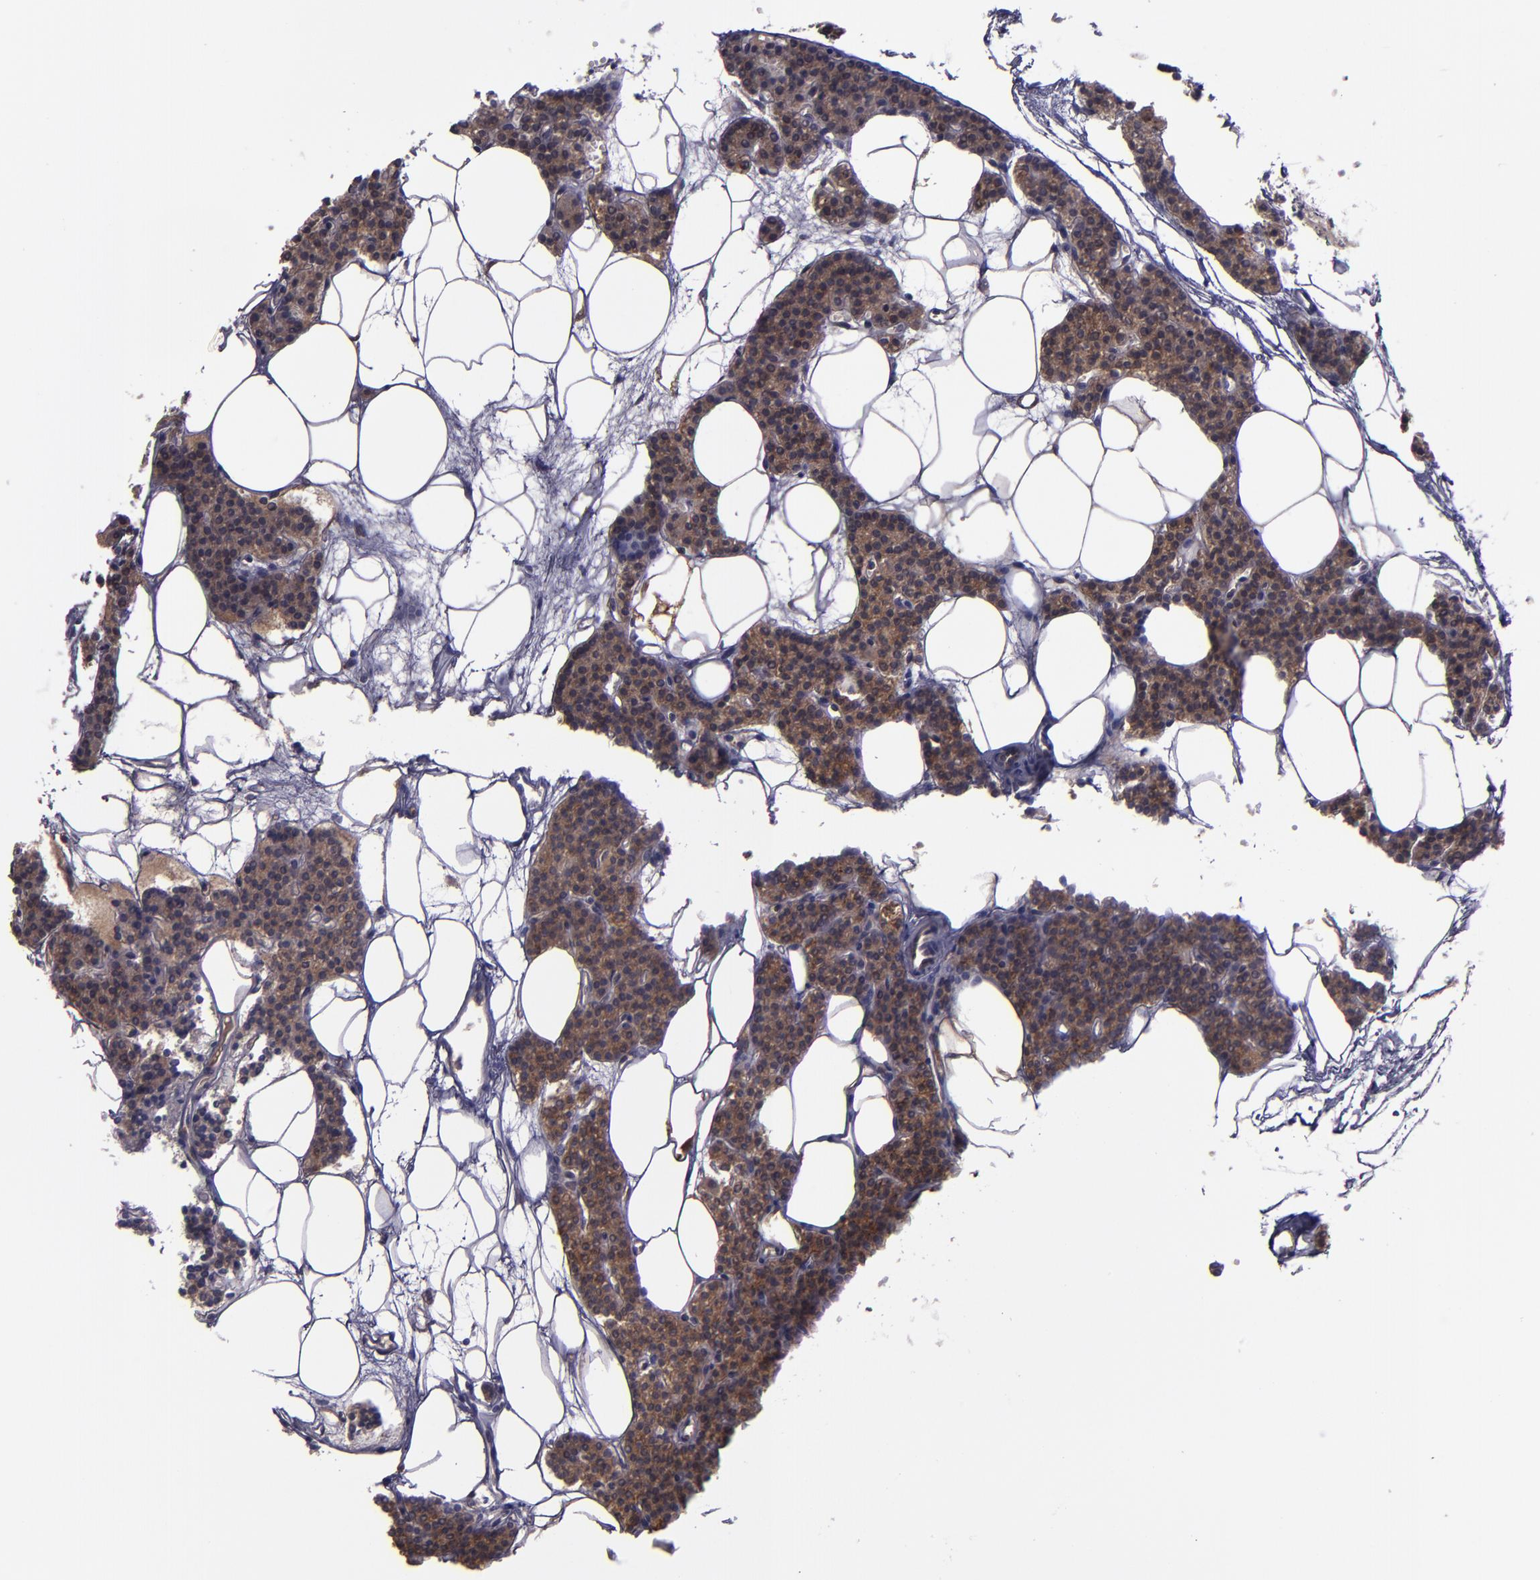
{"staining": {"intensity": "weak", "quantity": ">75%", "location": "cytoplasmic/membranous"}, "tissue": "parathyroid gland", "cell_type": "Glandular cells", "image_type": "normal", "snomed": [{"axis": "morphology", "description": "Normal tissue, NOS"}, {"axis": "topography", "description": "Parathyroid gland"}], "caption": "About >75% of glandular cells in benign human parathyroid gland display weak cytoplasmic/membranous protein expression as visualized by brown immunohistochemical staining.", "gene": "CARS1", "patient": {"sex": "male", "age": 24}}